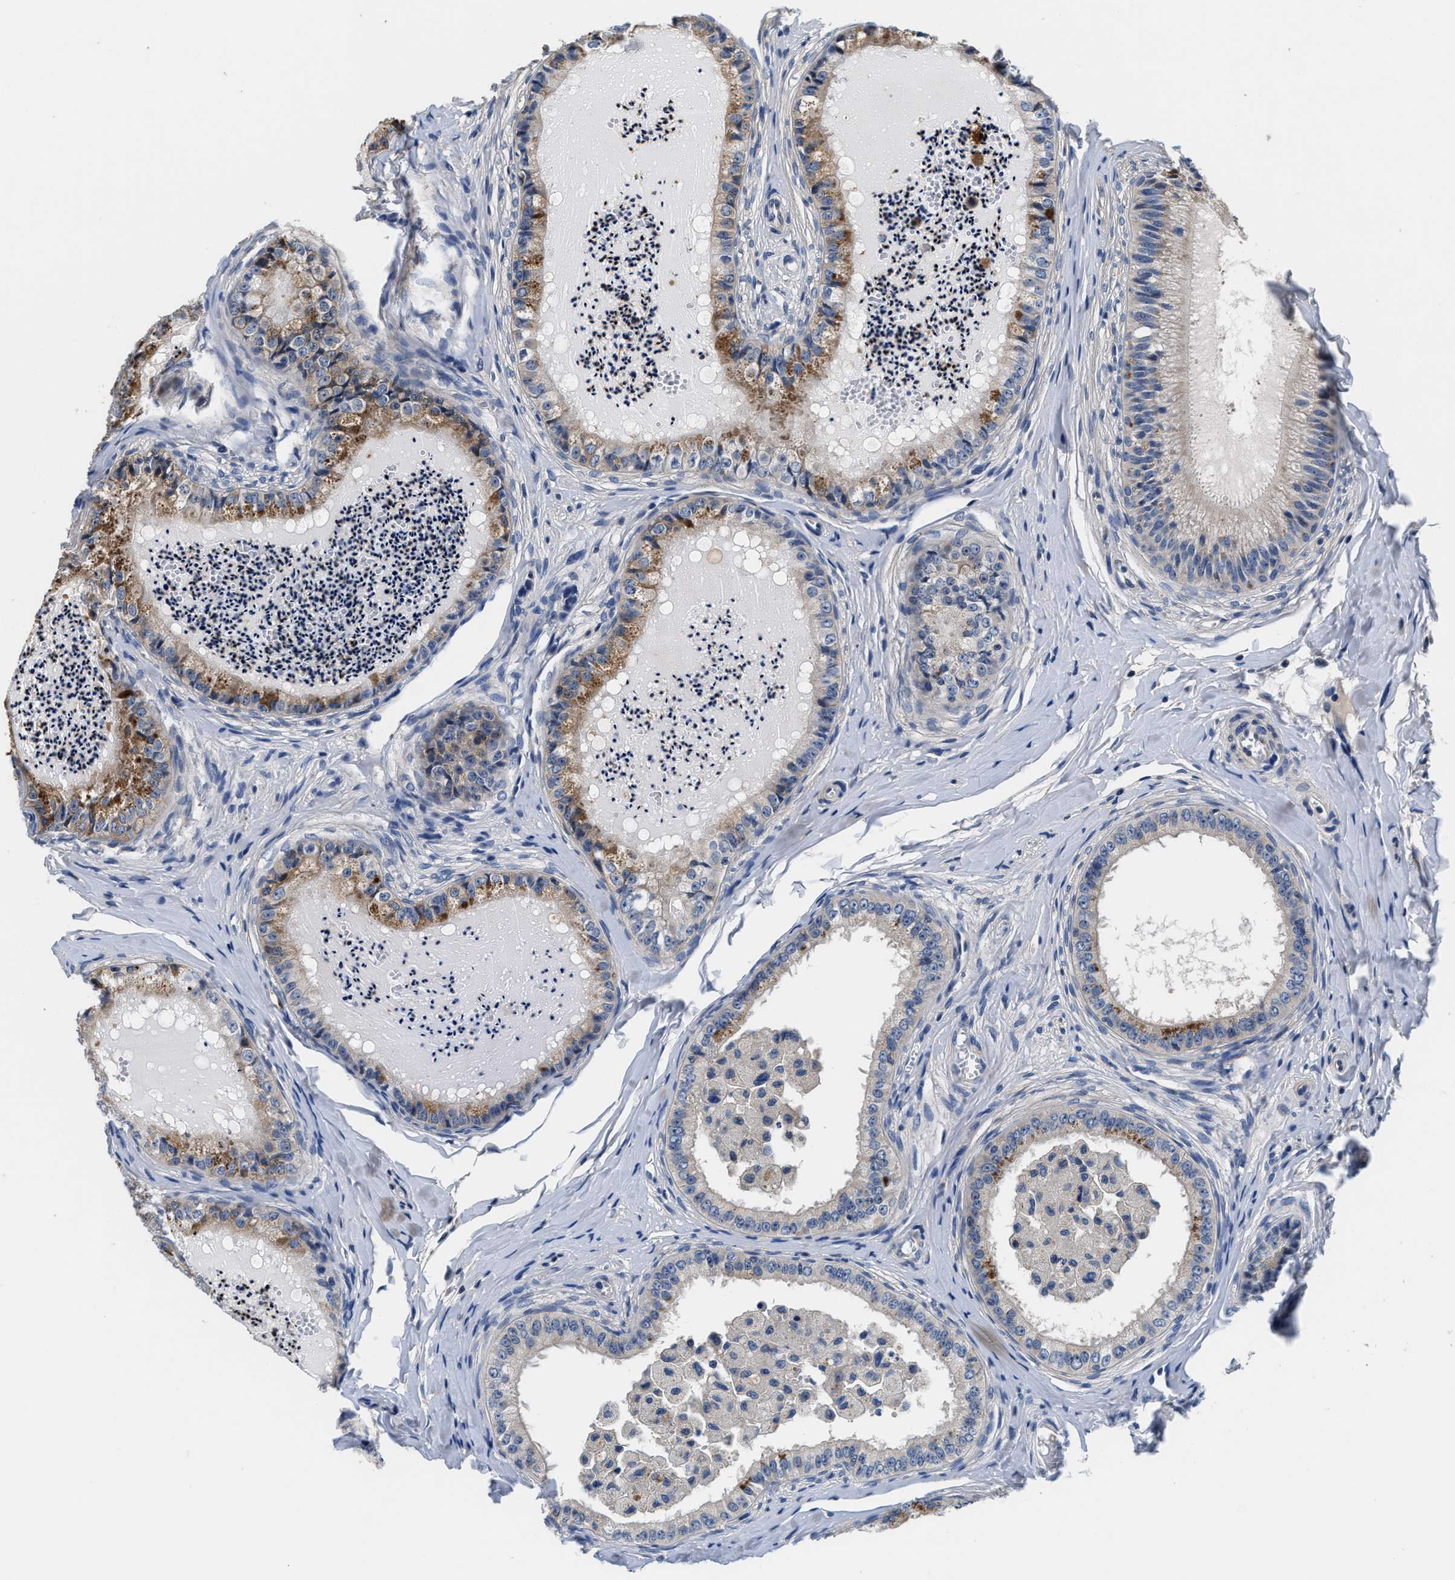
{"staining": {"intensity": "moderate", "quantity": "25%-75%", "location": "cytoplasmic/membranous"}, "tissue": "epididymis", "cell_type": "Glandular cells", "image_type": "normal", "snomed": [{"axis": "morphology", "description": "Normal tissue, NOS"}, {"axis": "topography", "description": "Epididymis"}], "caption": "Immunohistochemical staining of unremarkable human epididymis demonstrates 25%-75% levels of moderate cytoplasmic/membranous protein expression in approximately 25%-75% of glandular cells.", "gene": "ANKIB1", "patient": {"sex": "male", "age": 31}}